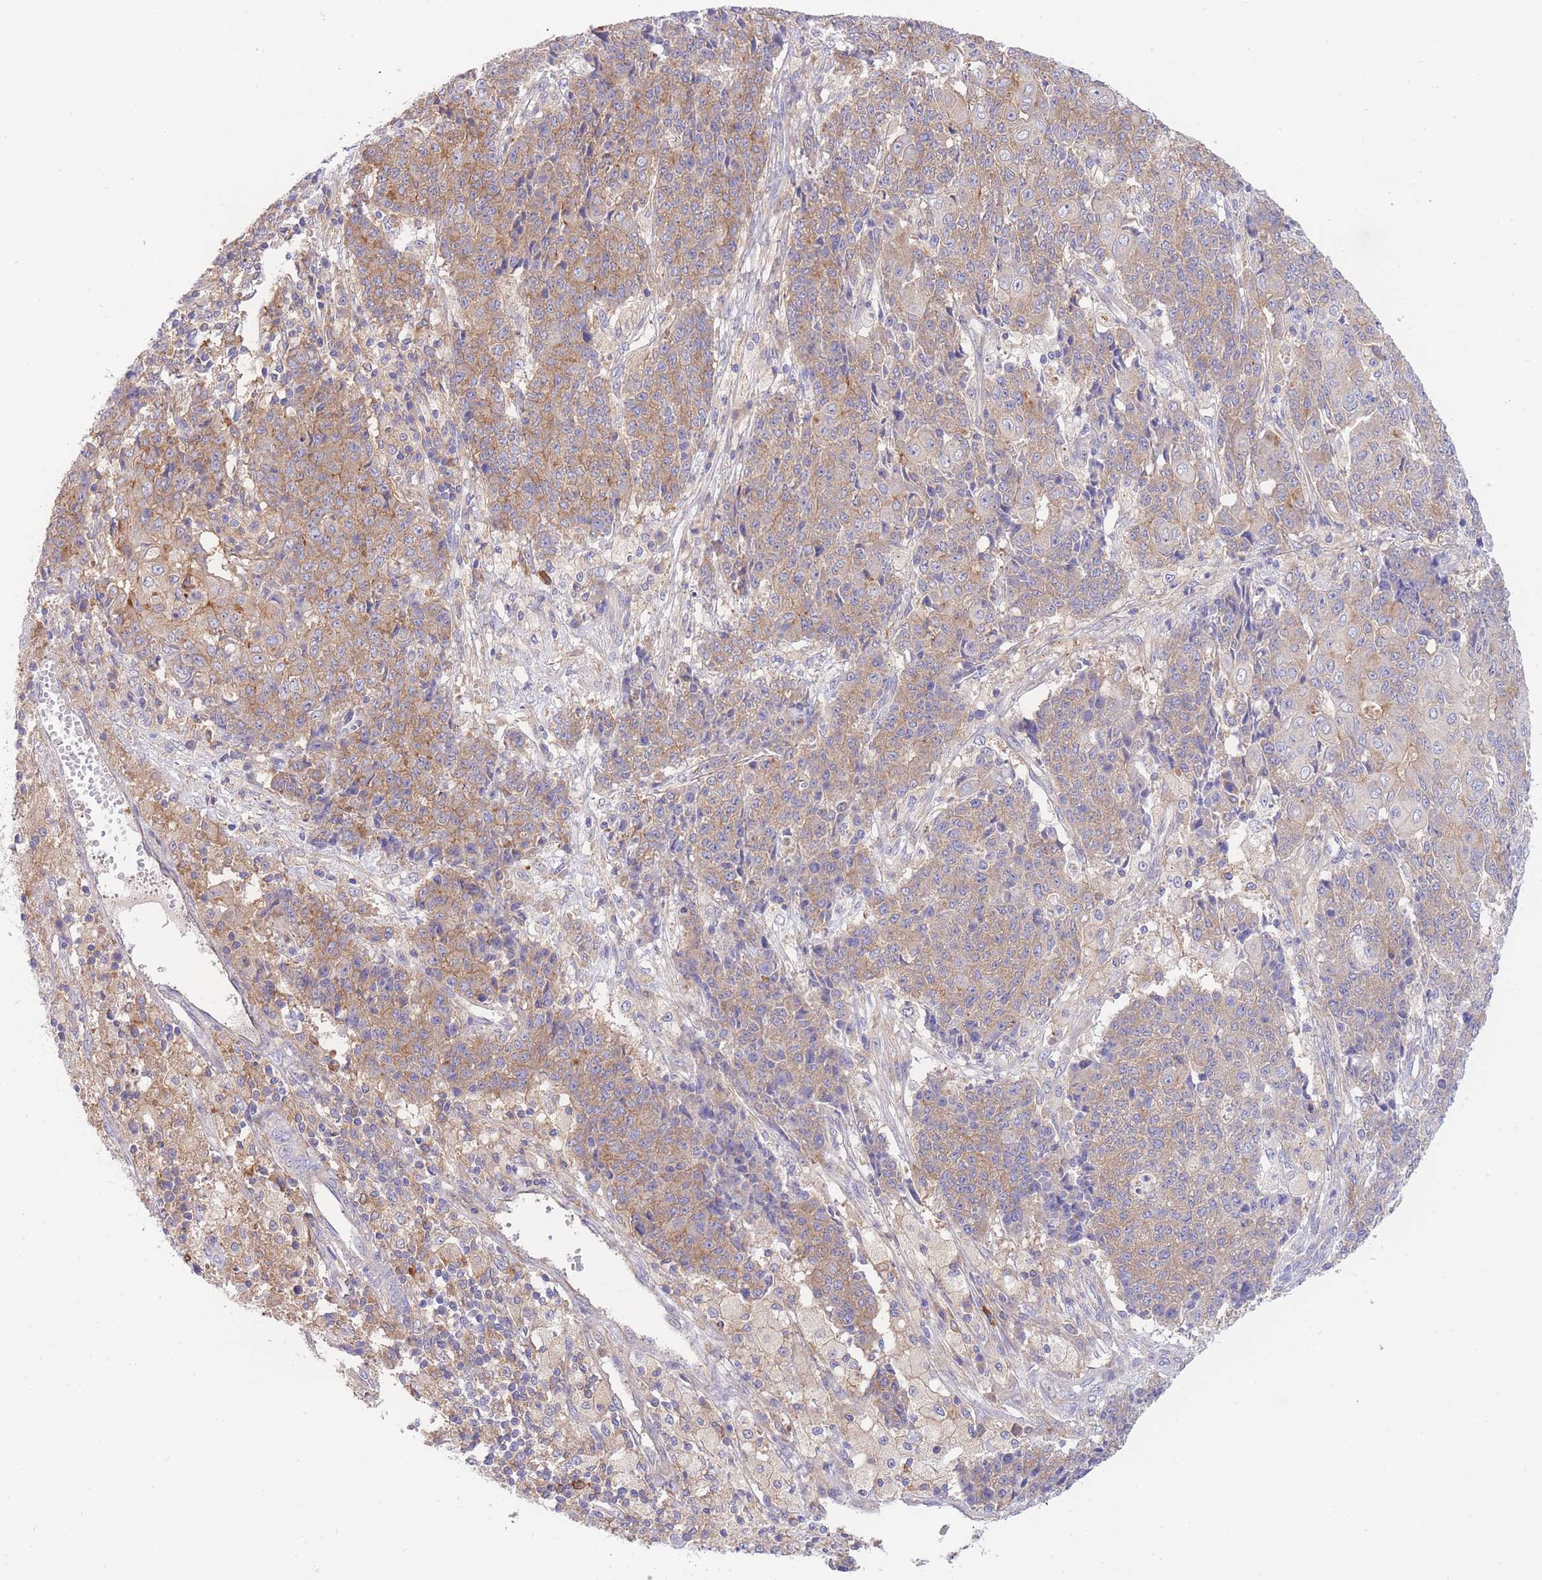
{"staining": {"intensity": "moderate", "quantity": ">75%", "location": "cytoplasmic/membranous"}, "tissue": "ovarian cancer", "cell_type": "Tumor cells", "image_type": "cancer", "snomed": [{"axis": "morphology", "description": "Carcinoma, endometroid"}, {"axis": "topography", "description": "Ovary"}], "caption": "There is medium levels of moderate cytoplasmic/membranous staining in tumor cells of ovarian cancer, as demonstrated by immunohistochemical staining (brown color).", "gene": "NAMPT", "patient": {"sex": "female", "age": 42}}